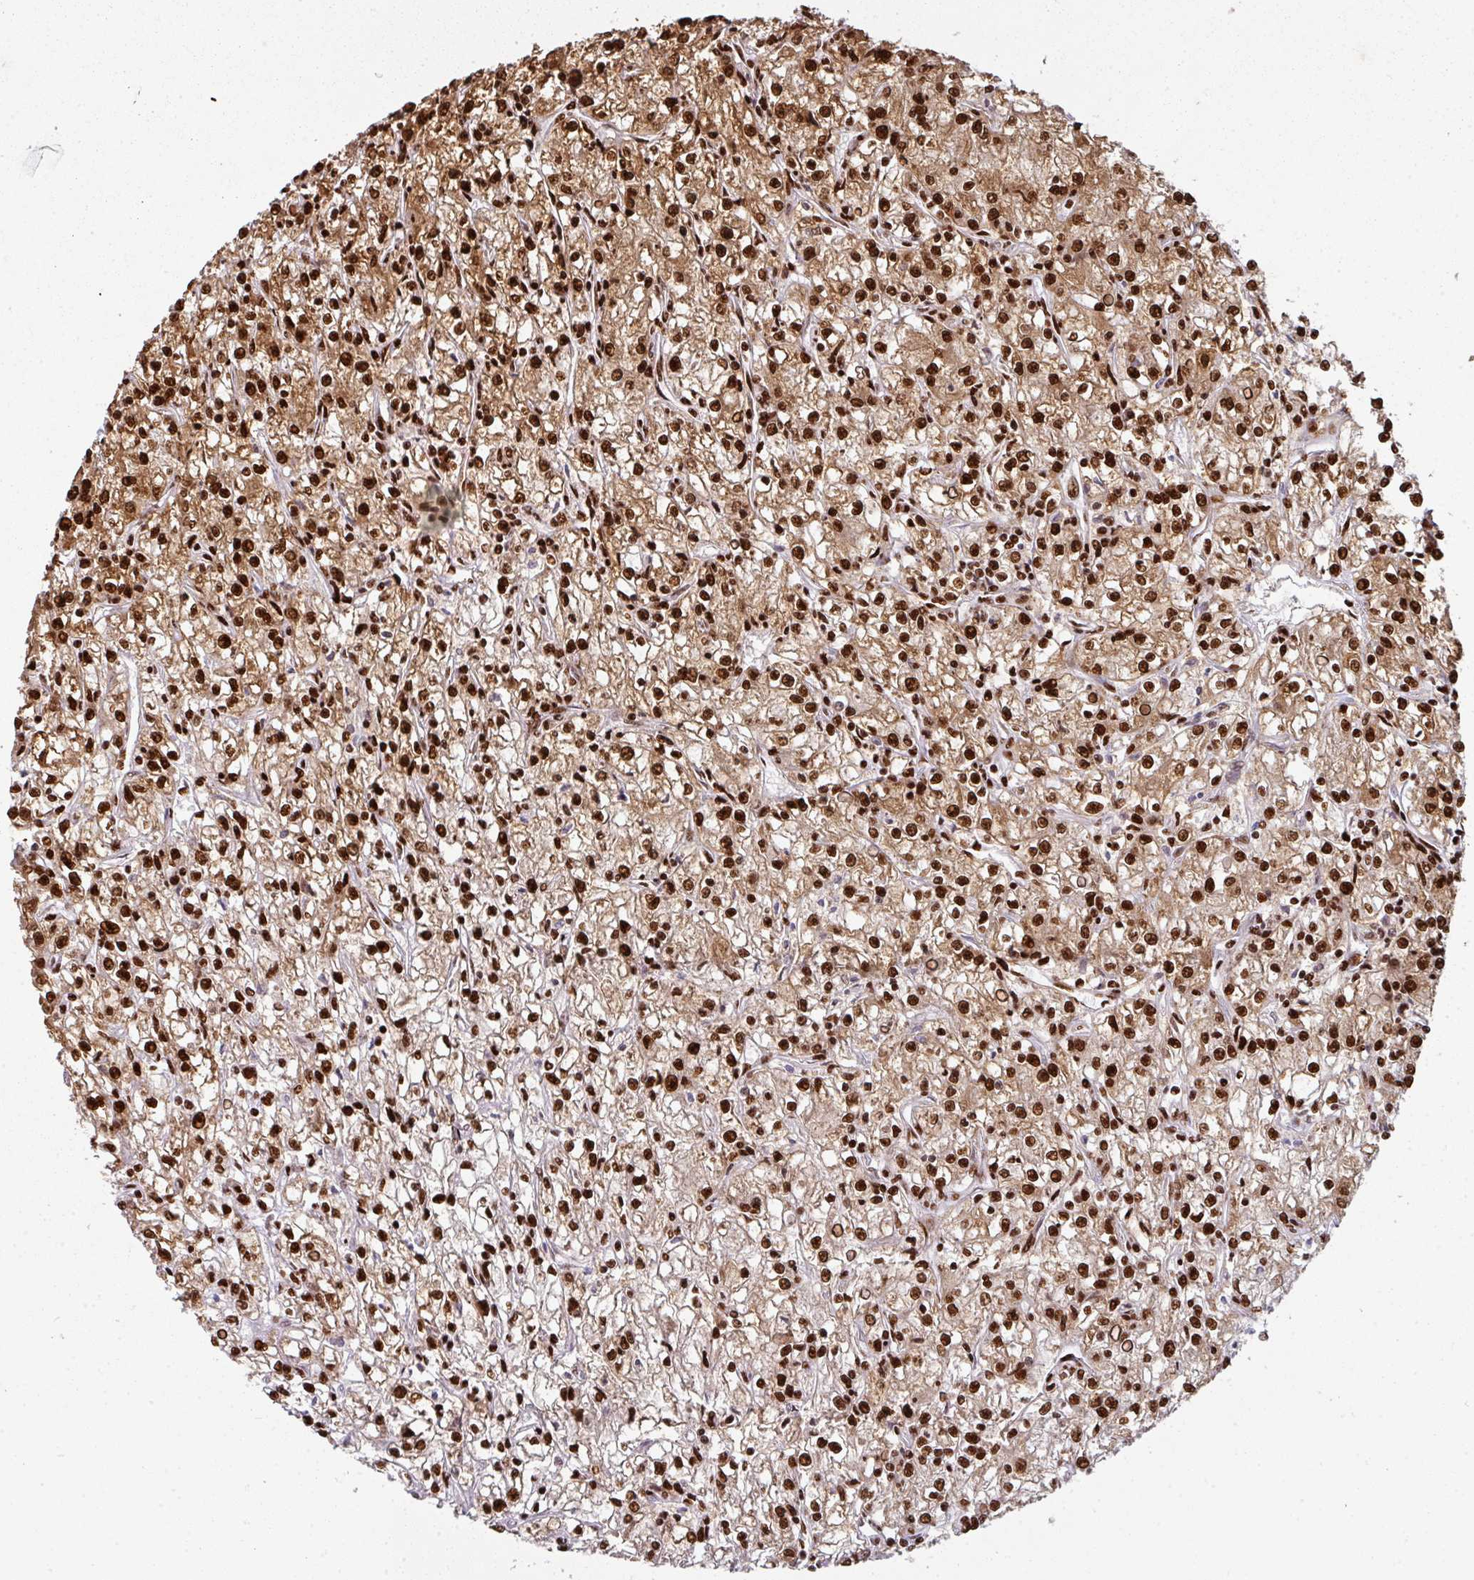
{"staining": {"intensity": "strong", "quantity": ">75%", "location": "cytoplasmic/membranous,nuclear"}, "tissue": "renal cancer", "cell_type": "Tumor cells", "image_type": "cancer", "snomed": [{"axis": "morphology", "description": "Adenocarcinoma, NOS"}, {"axis": "topography", "description": "Kidney"}], "caption": "Immunohistochemistry (IHC) staining of renal cancer (adenocarcinoma), which displays high levels of strong cytoplasmic/membranous and nuclear positivity in about >75% of tumor cells indicating strong cytoplasmic/membranous and nuclear protein staining. The staining was performed using DAB (3,3'-diaminobenzidine) (brown) for protein detection and nuclei were counterstained in hematoxylin (blue).", "gene": "SIK3", "patient": {"sex": "female", "age": 59}}